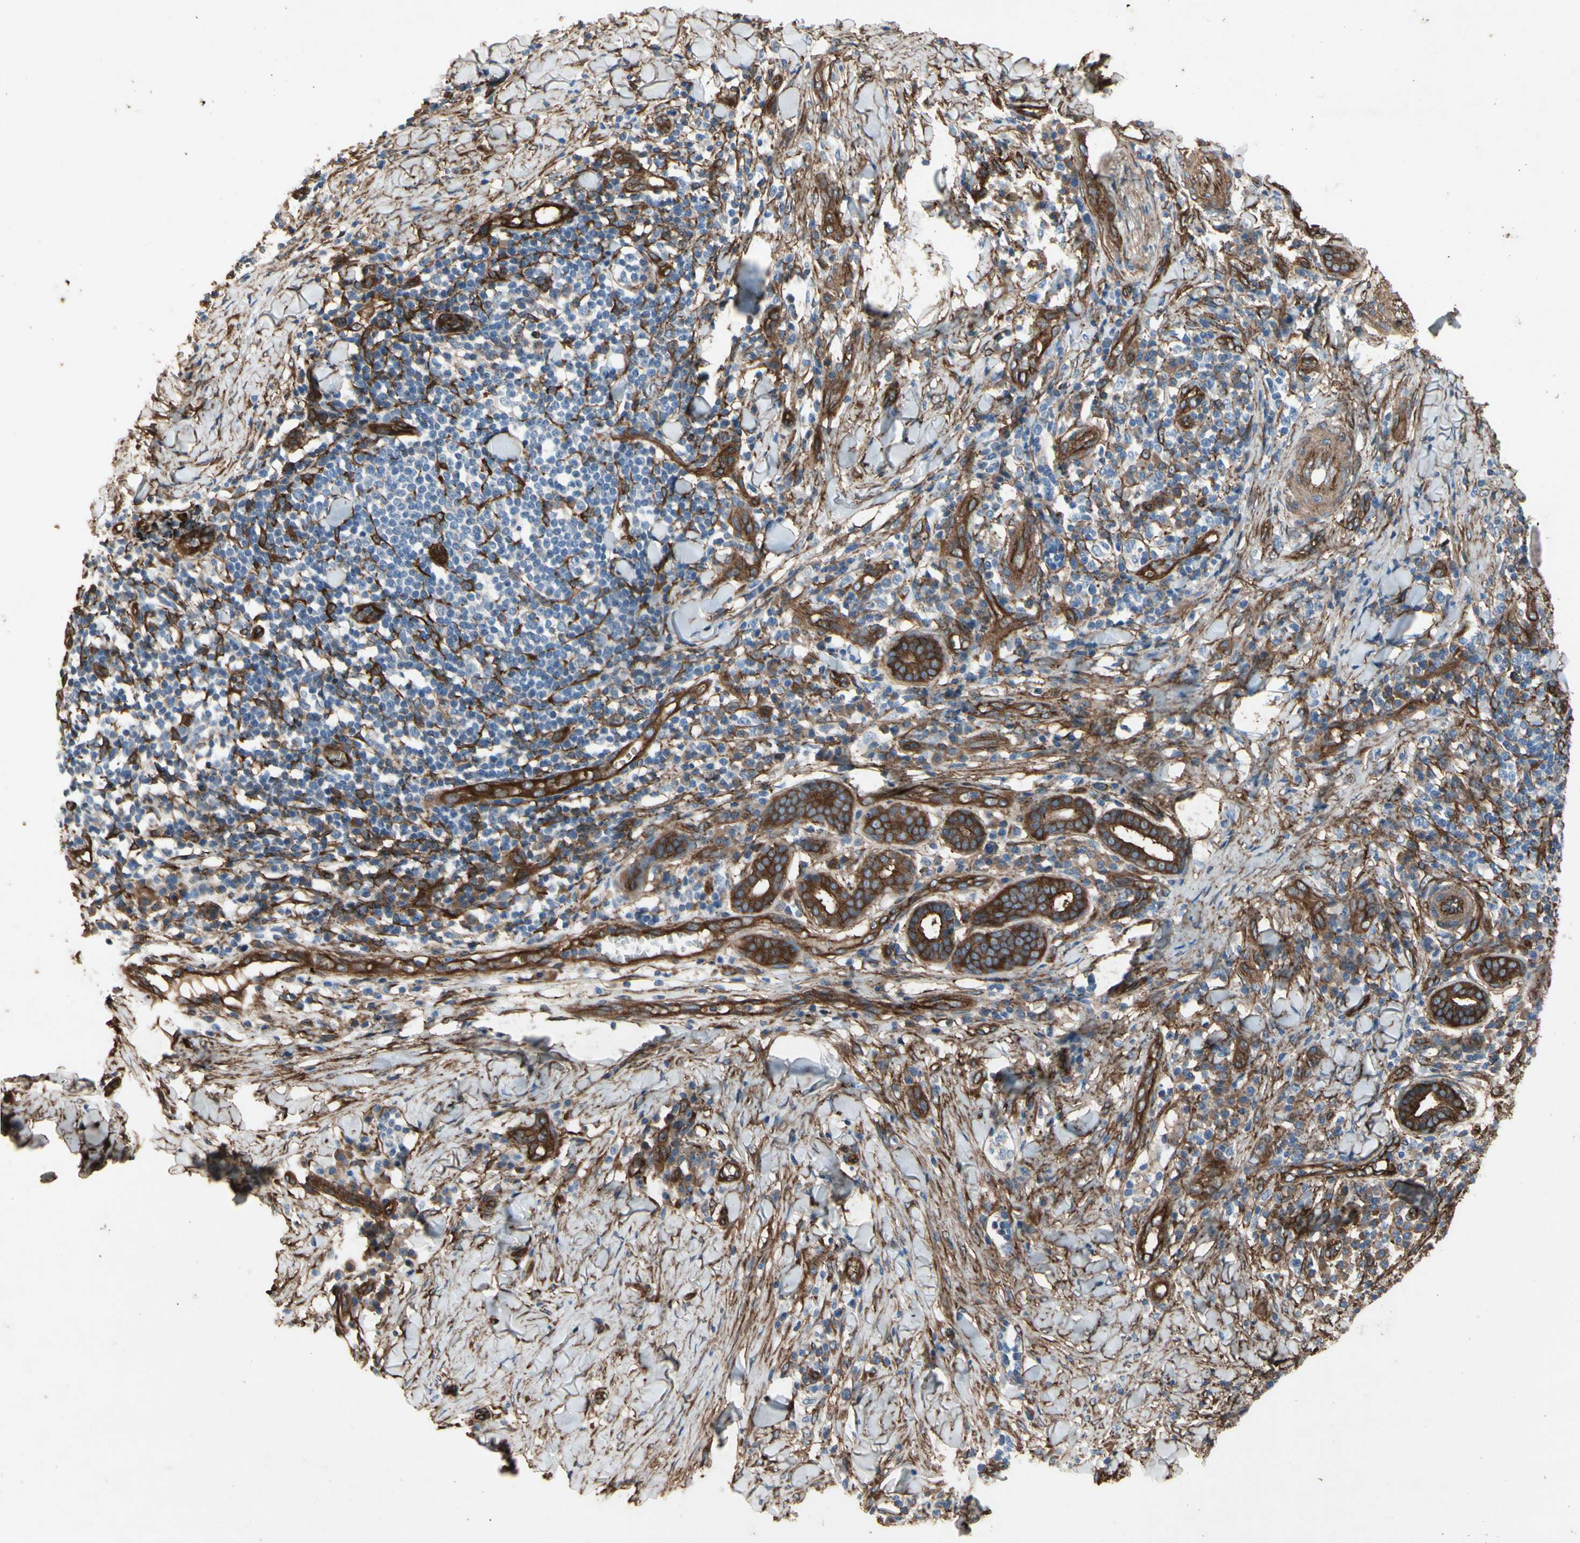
{"staining": {"intensity": "moderate", "quantity": "25%-75%", "location": "cytoplasmic/membranous"}, "tissue": "skin cancer", "cell_type": "Tumor cells", "image_type": "cancer", "snomed": [{"axis": "morphology", "description": "Squamous cell carcinoma, NOS"}, {"axis": "topography", "description": "Skin"}], "caption": "IHC staining of squamous cell carcinoma (skin), which demonstrates medium levels of moderate cytoplasmic/membranous staining in approximately 25%-75% of tumor cells indicating moderate cytoplasmic/membranous protein staining. The staining was performed using DAB (brown) for protein detection and nuclei were counterstained in hematoxylin (blue).", "gene": "CTTNBP2", "patient": {"sex": "male", "age": 24}}